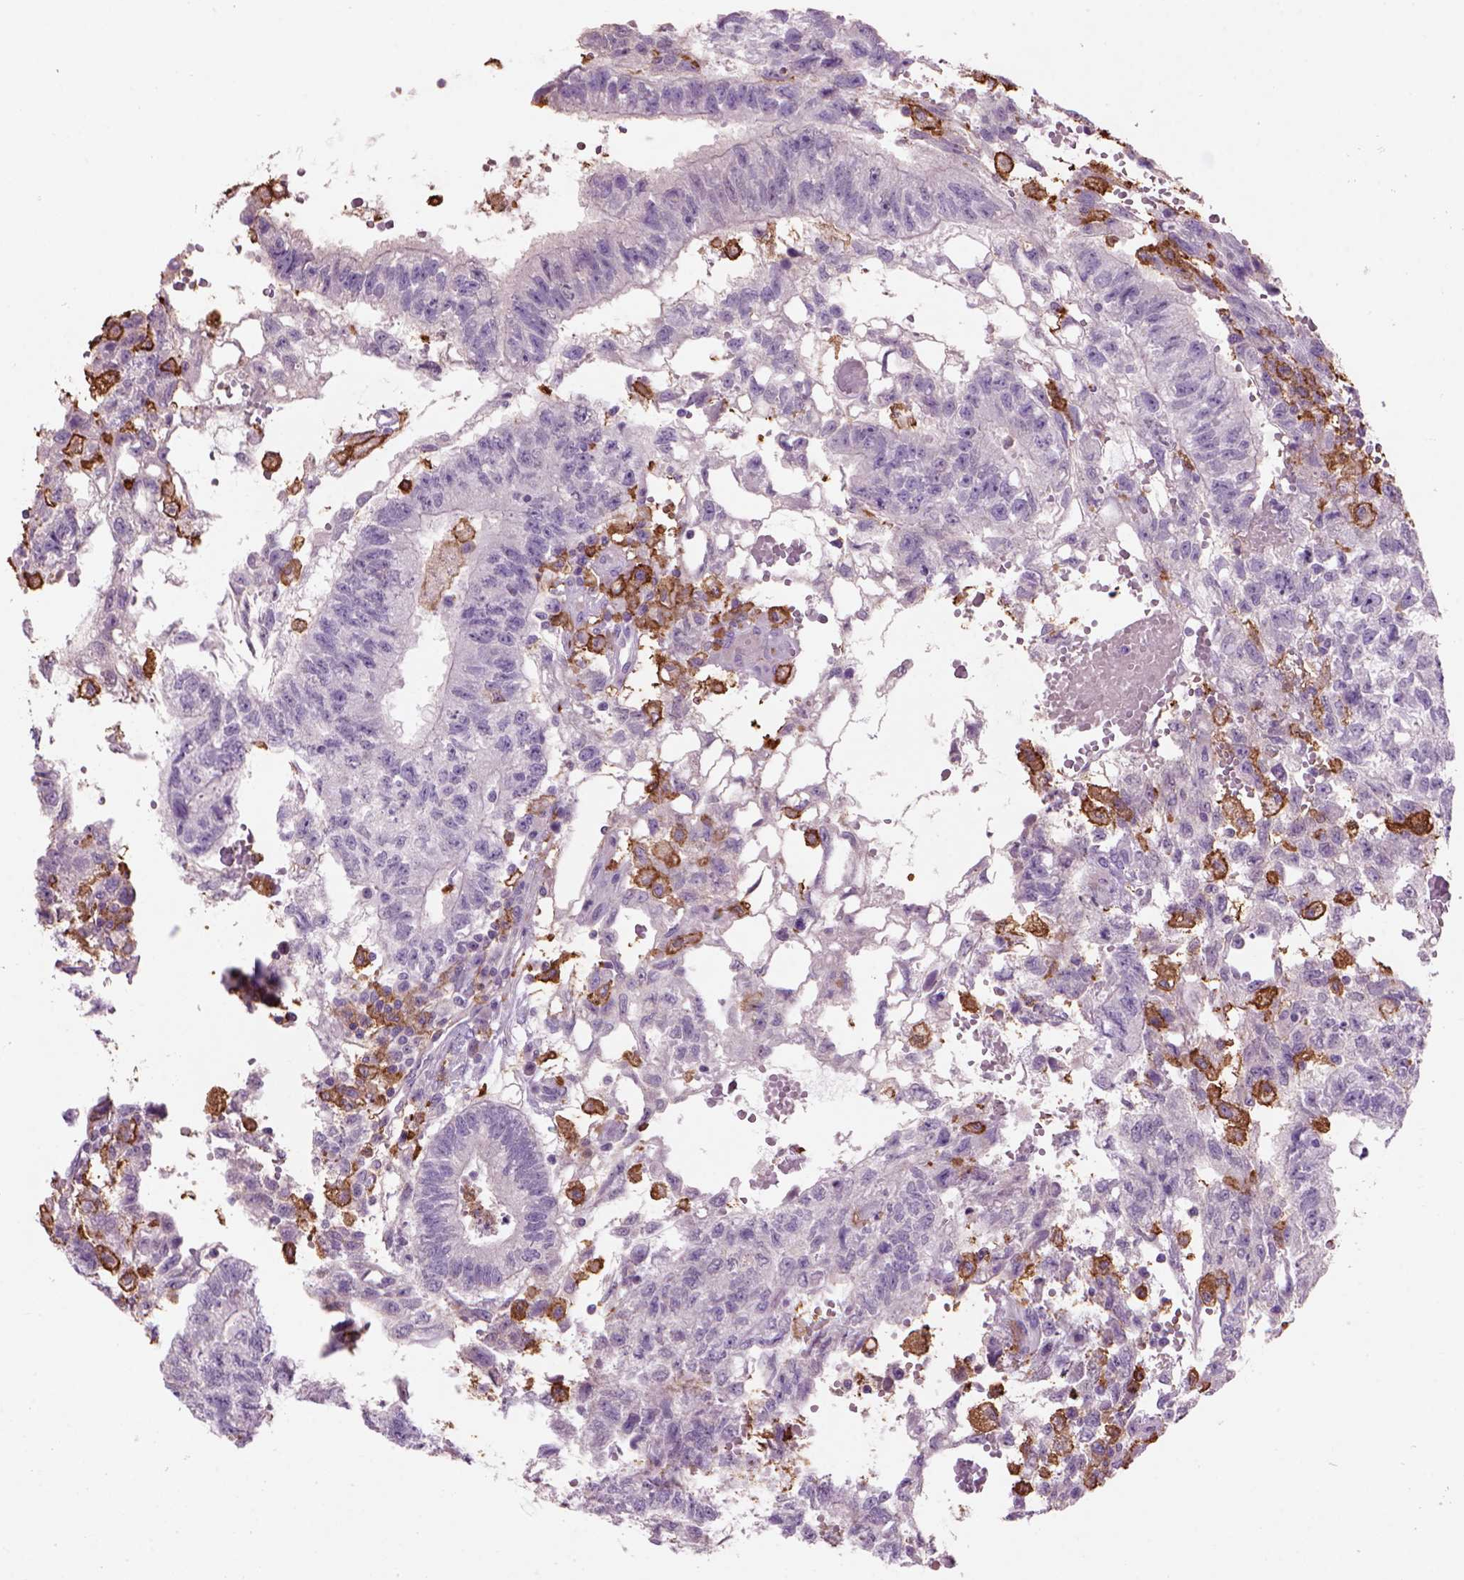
{"staining": {"intensity": "negative", "quantity": "none", "location": "none"}, "tissue": "testis cancer", "cell_type": "Tumor cells", "image_type": "cancer", "snomed": [{"axis": "morphology", "description": "Carcinoma, Embryonal, NOS"}, {"axis": "topography", "description": "Testis"}], "caption": "A high-resolution photomicrograph shows immunohistochemistry (IHC) staining of testis embryonal carcinoma, which displays no significant staining in tumor cells. (Stains: DAB IHC with hematoxylin counter stain, Microscopy: brightfield microscopy at high magnification).", "gene": "CD14", "patient": {"sex": "male", "age": 32}}